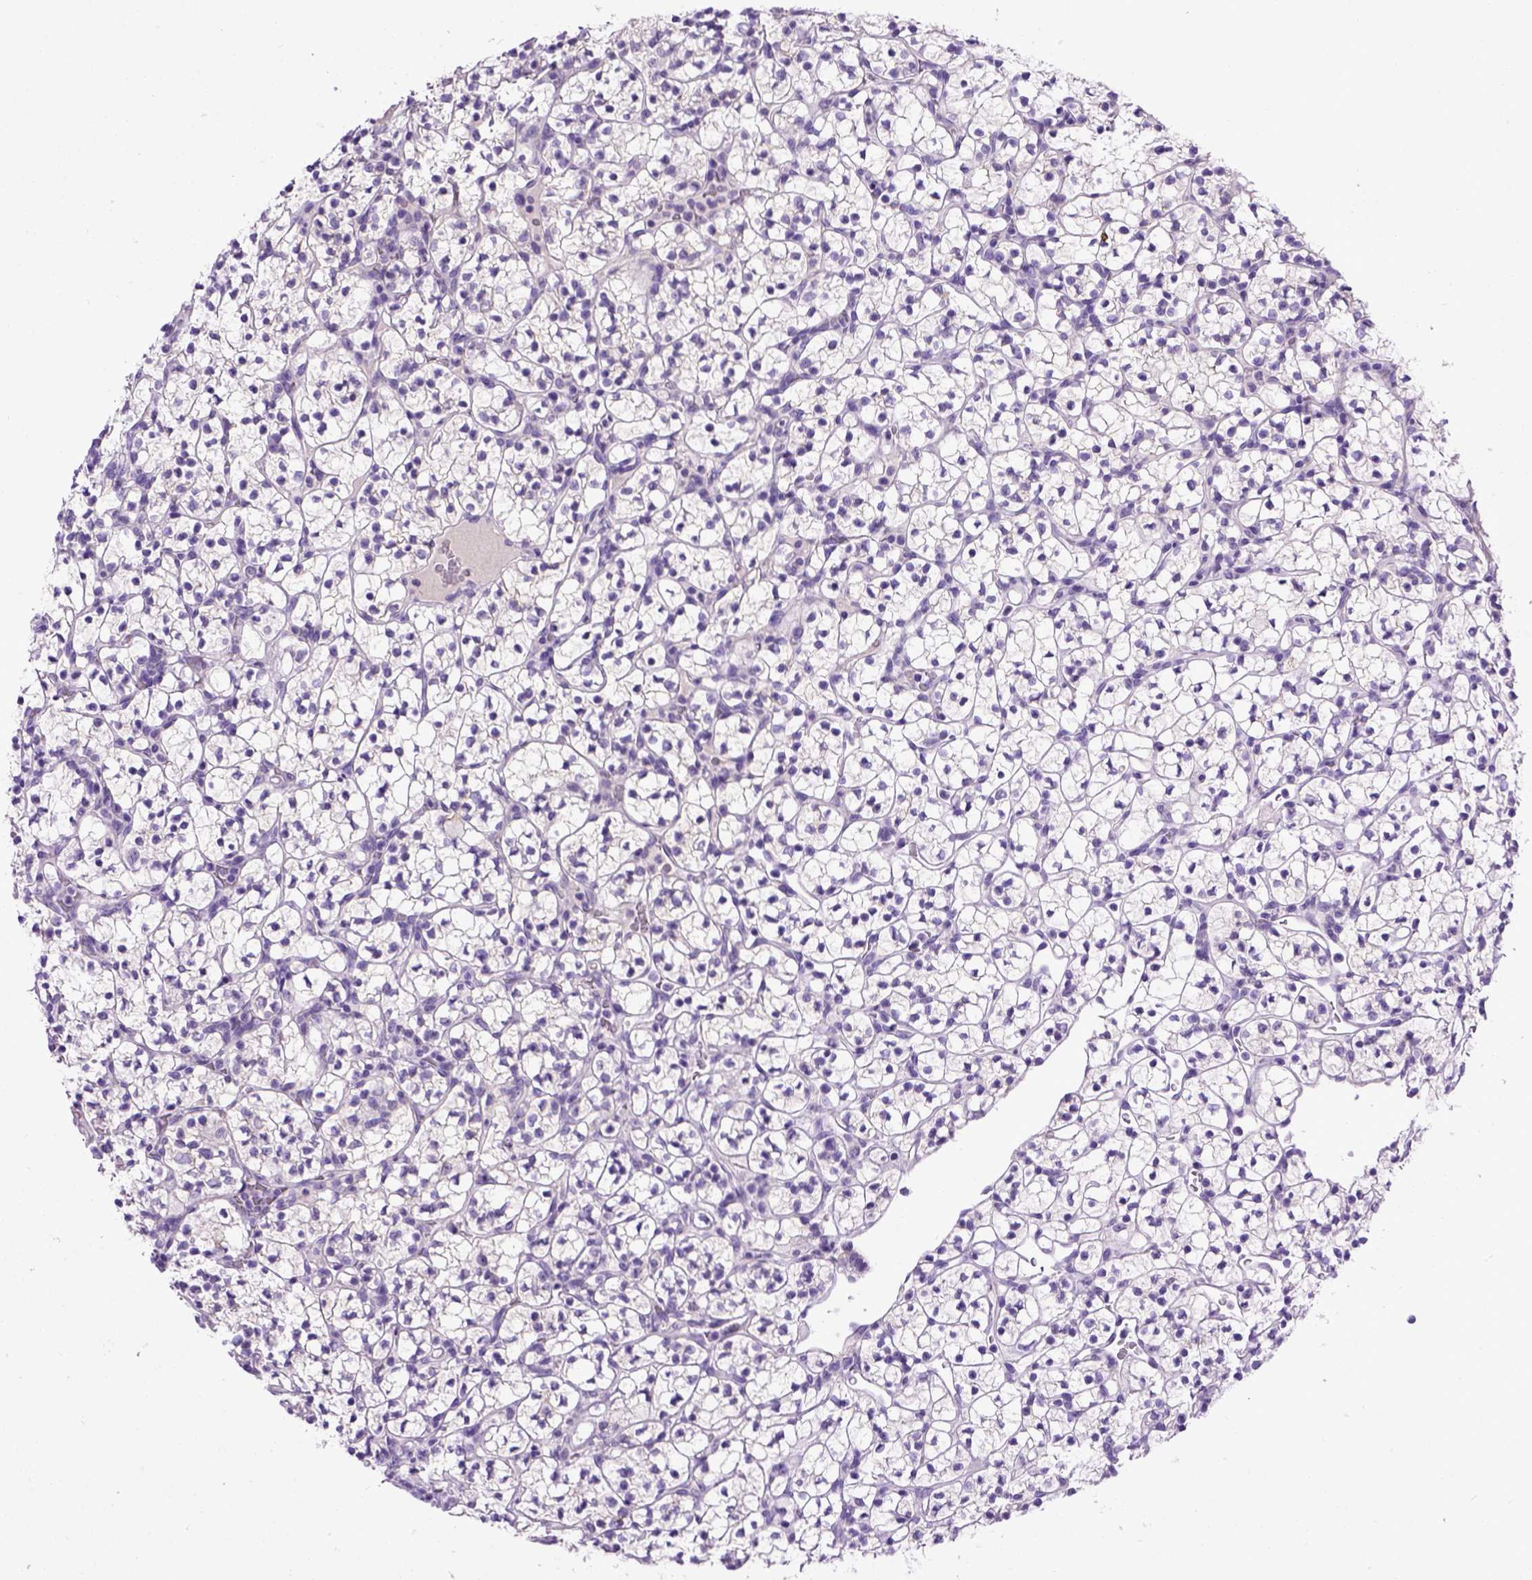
{"staining": {"intensity": "negative", "quantity": "none", "location": "none"}, "tissue": "renal cancer", "cell_type": "Tumor cells", "image_type": "cancer", "snomed": [{"axis": "morphology", "description": "Adenocarcinoma, NOS"}, {"axis": "topography", "description": "Kidney"}], "caption": "This is an immunohistochemistry (IHC) micrograph of human renal cancer (adenocarcinoma). There is no staining in tumor cells.", "gene": "CDH1", "patient": {"sex": "female", "age": 89}}